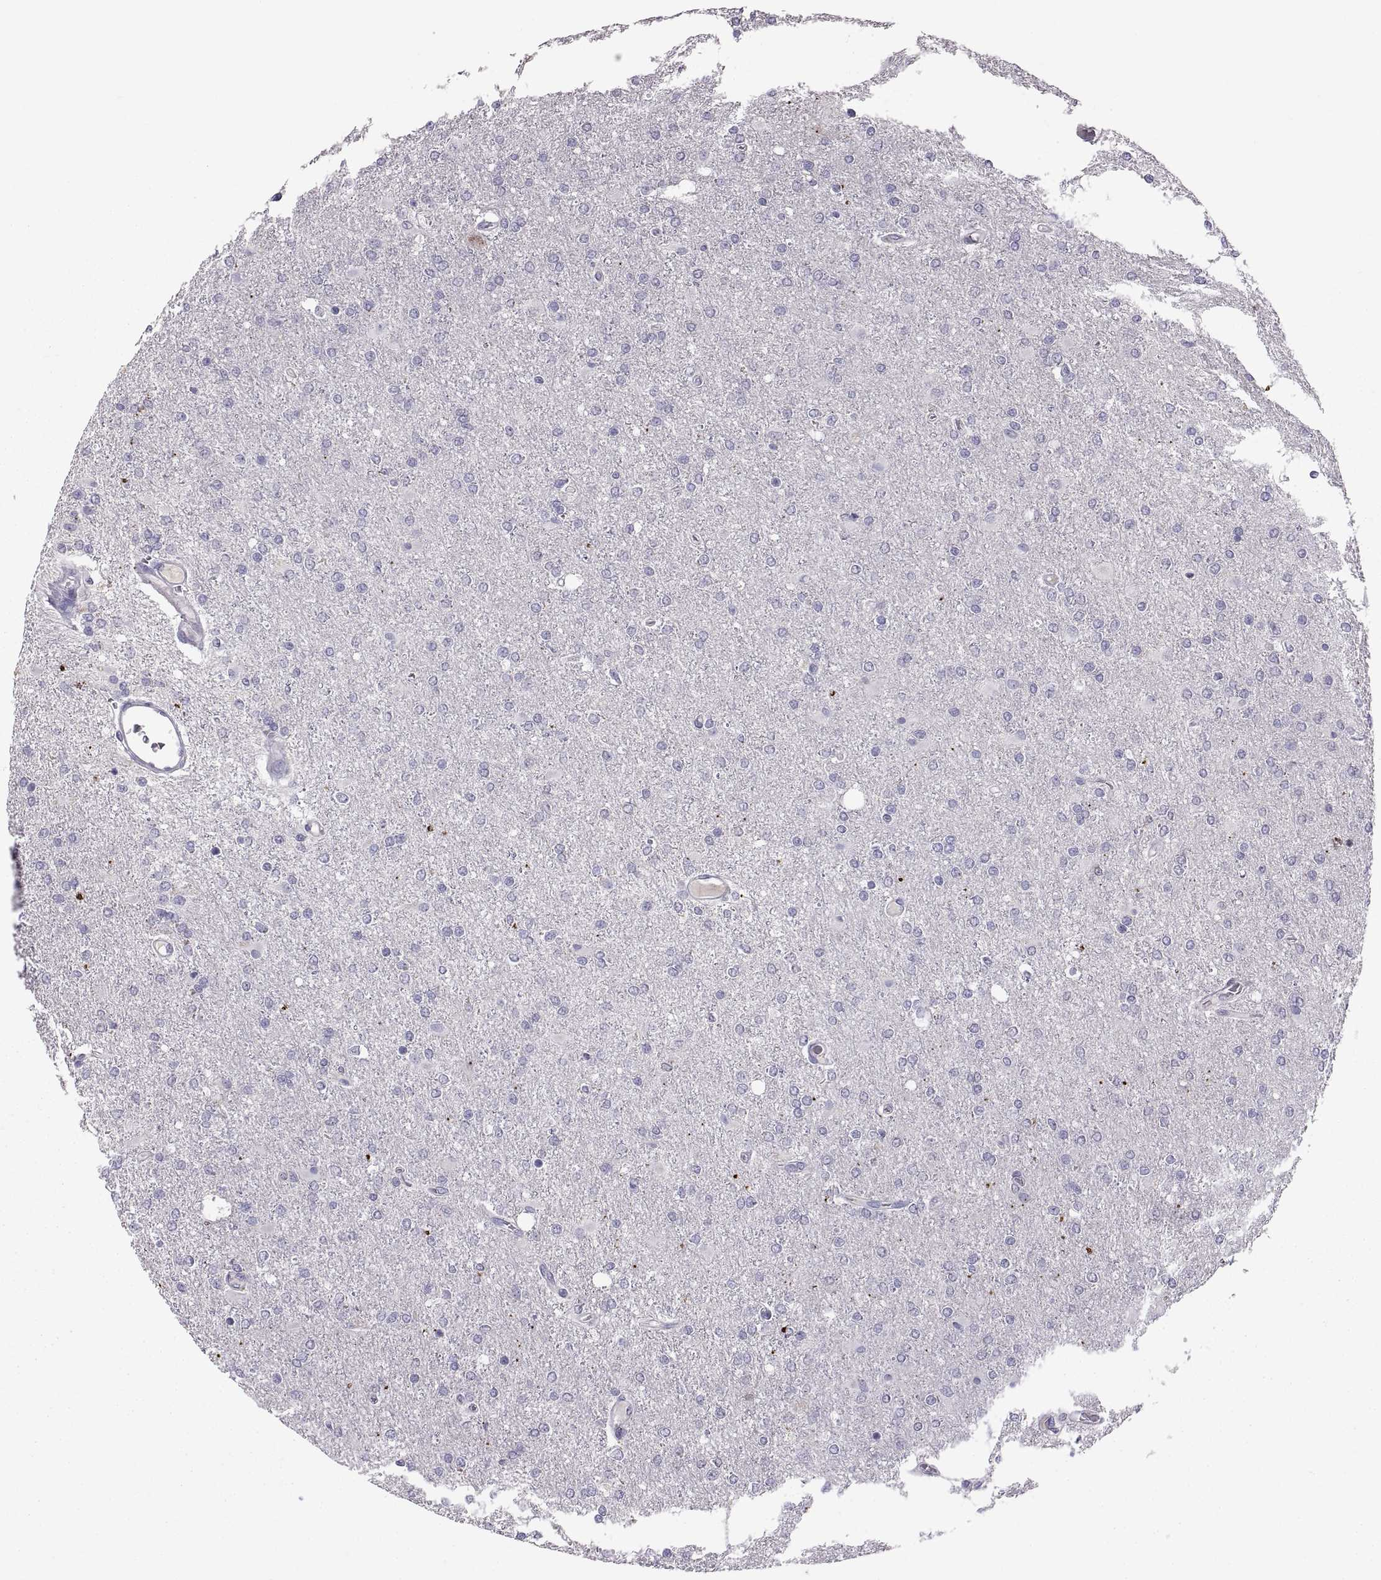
{"staining": {"intensity": "negative", "quantity": "none", "location": "none"}, "tissue": "glioma", "cell_type": "Tumor cells", "image_type": "cancer", "snomed": [{"axis": "morphology", "description": "Glioma, malignant, High grade"}, {"axis": "topography", "description": "Cerebral cortex"}], "caption": "IHC histopathology image of neoplastic tissue: glioma stained with DAB (3,3'-diaminobenzidine) reveals no significant protein positivity in tumor cells.", "gene": "PTN", "patient": {"sex": "male", "age": 70}}